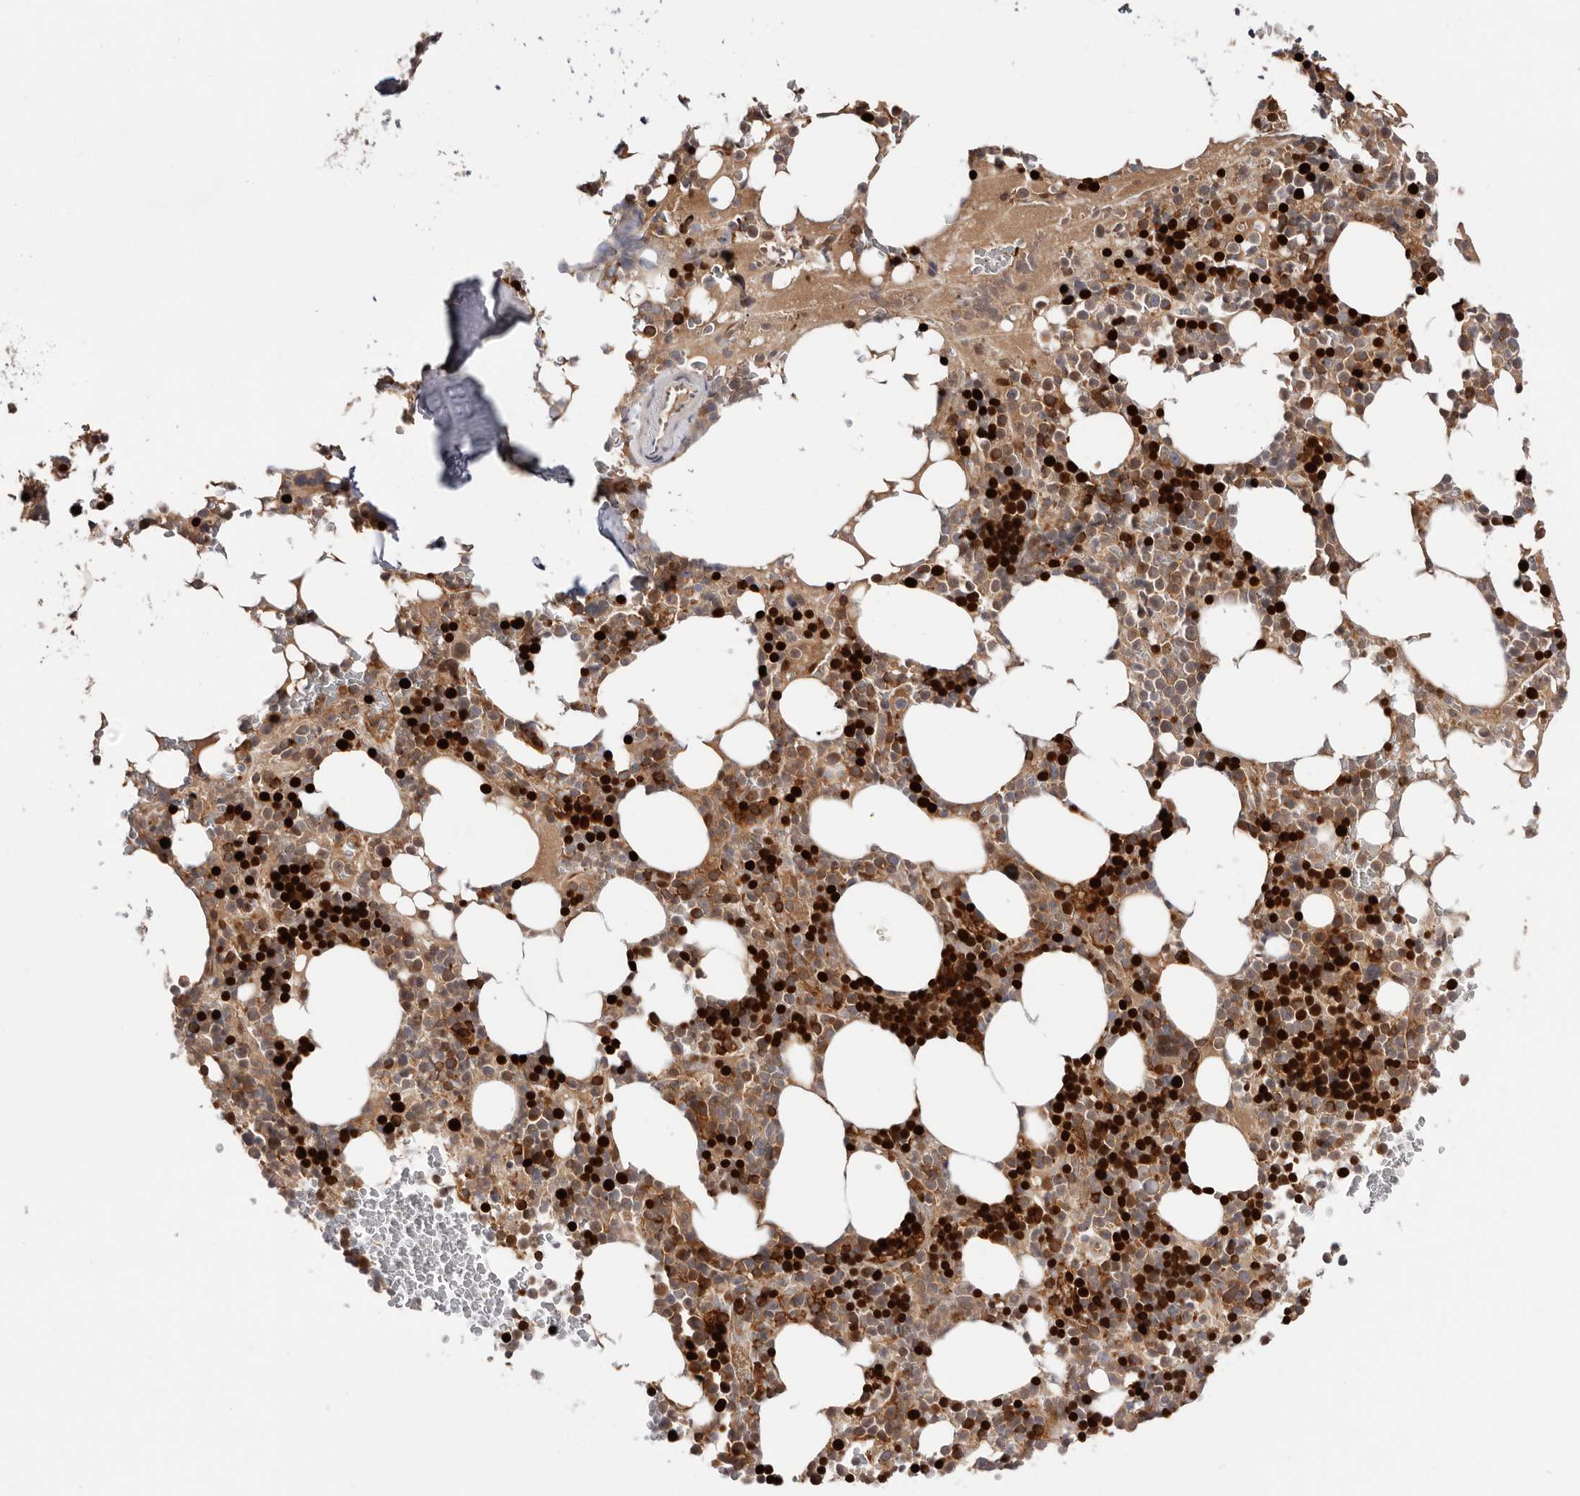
{"staining": {"intensity": "strong", "quantity": ">75%", "location": "cytoplasmic/membranous,nuclear"}, "tissue": "bone marrow", "cell_type": "Hematopoietic cells", "image_type": "normal", "snomed": [{"axis": "morphology", "description": "Normal tissue, NOS"}, {"axis": "topography", "description": "Bone marrow"}], "caption": "Protein staining of normal bone marrow shows strong cytoplasmic/membranous,nuclear positivity in about >75% of hematopoietic cells. The protein is shown in brown color, while the nuclei are stained blue.", "gene": "RNF213", "patient": {"sex": "male", "age": 58}}